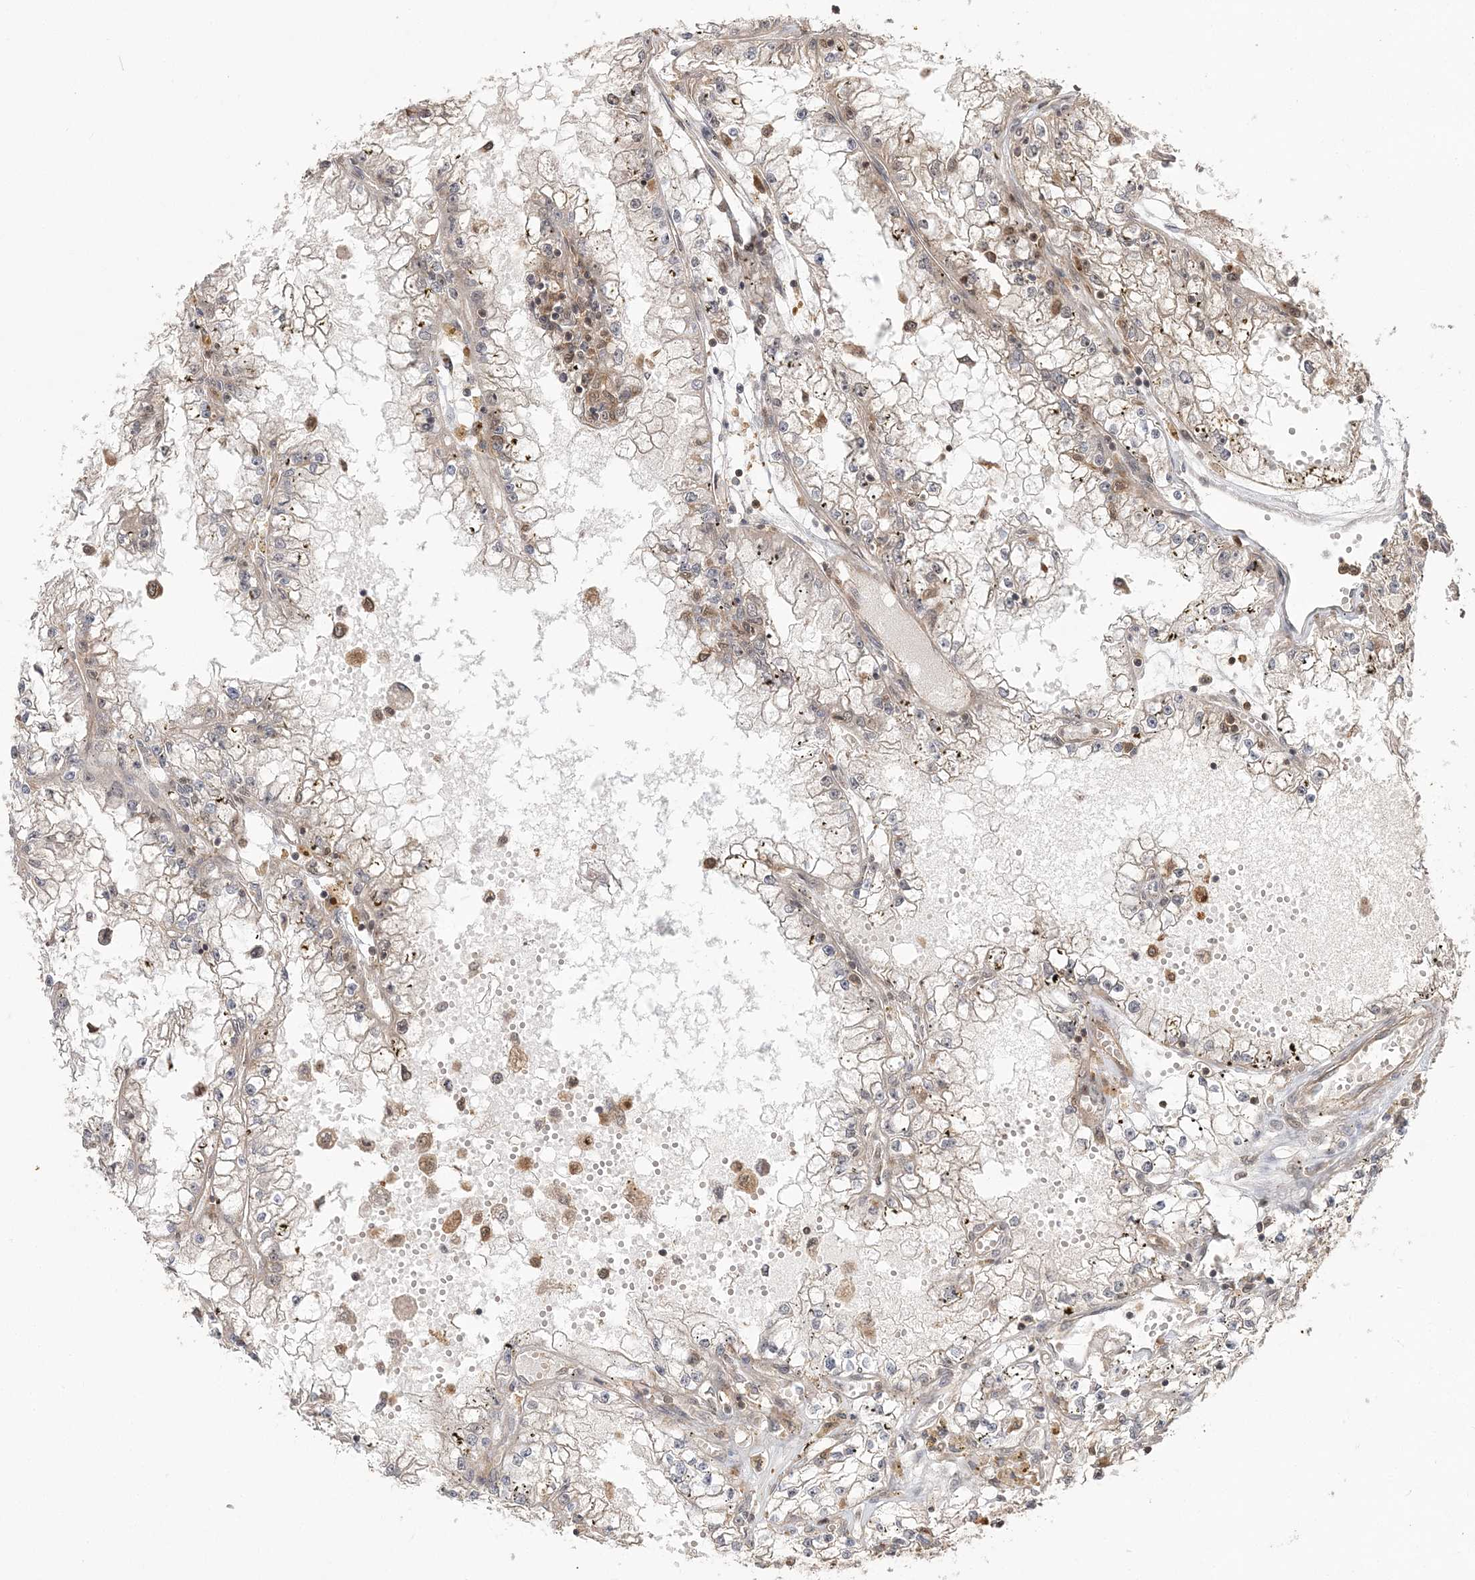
{"staining": {"intensity": "negative", "quantity": "none", "location": "none"}, "tissue": "renal cancer", "cell_type": "Tumor cells", "image_type": "cancer", "snomed": [{"axis": "morphology", "description": "Adenocarcinoma, NOS"}, {"axis": "topography", "description": "Kidney"}], "caption": "This is a micrograph of IHC staining of renal cancer, which shows no expression in tumor cells.", "gene": "CAB39", "patient": {"sex": "male", "age": 56}}